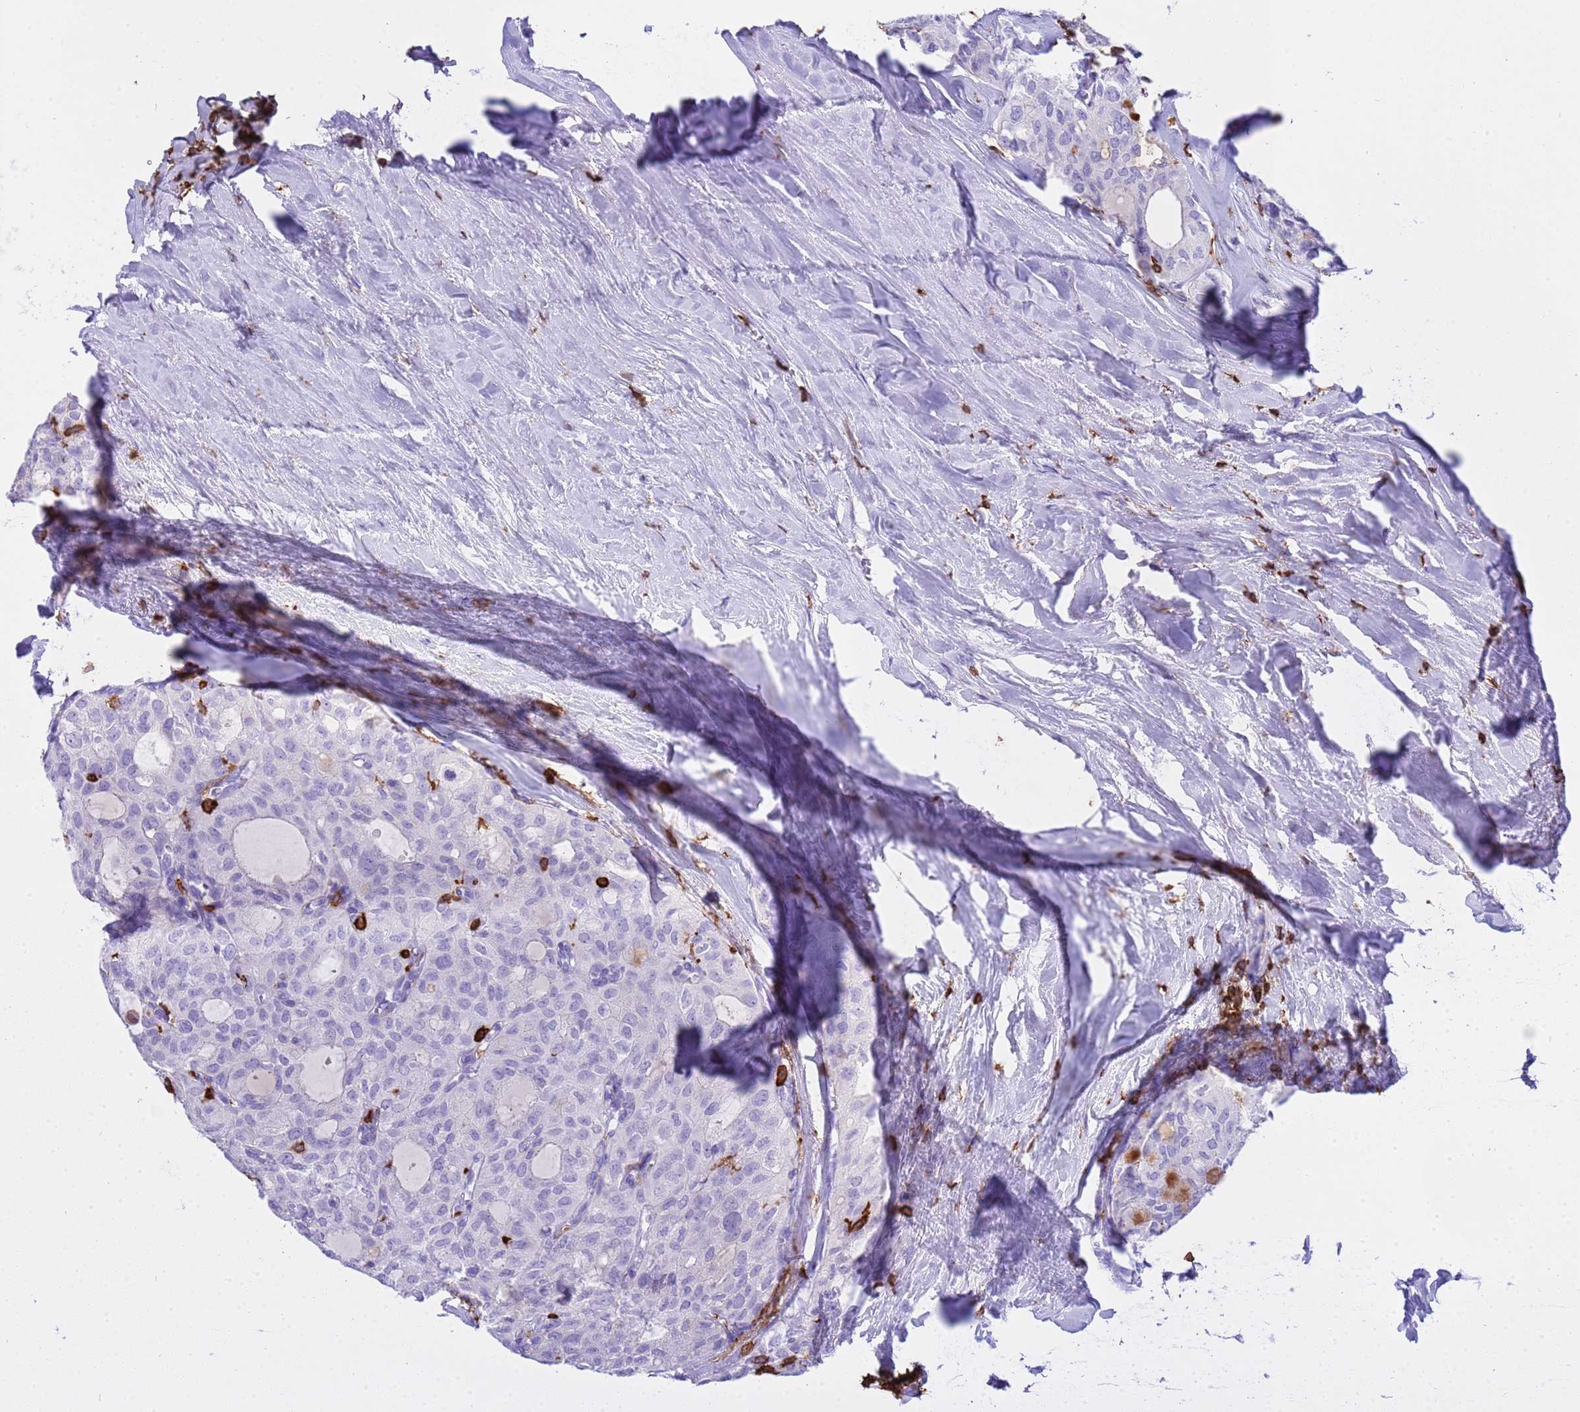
{"staining": {"intensity": "negative", "quantity": "none", "location": "none"}, "tissue": "thyroid cancer", "cell_type": "Tumor cells", "image_type": "cancer", "snomed": [{"axis": "morphology", "description": "Follicular adenoma carcinoma, NOS"}, {"axis": "topography", "description": "Thyroid gland"}], "caption": "Immunohistochemical staining of follicular adenoma carcinoma (thyroid) shows no significant expression in tumor cells. The staining was performed using DAB to visualize the protein expression in brown, while the nuclei were stained in blue with hematoxylin (Magnification: 20x).", "gene": "IRF5", "patient": {"sex": "male", "age": 75}}